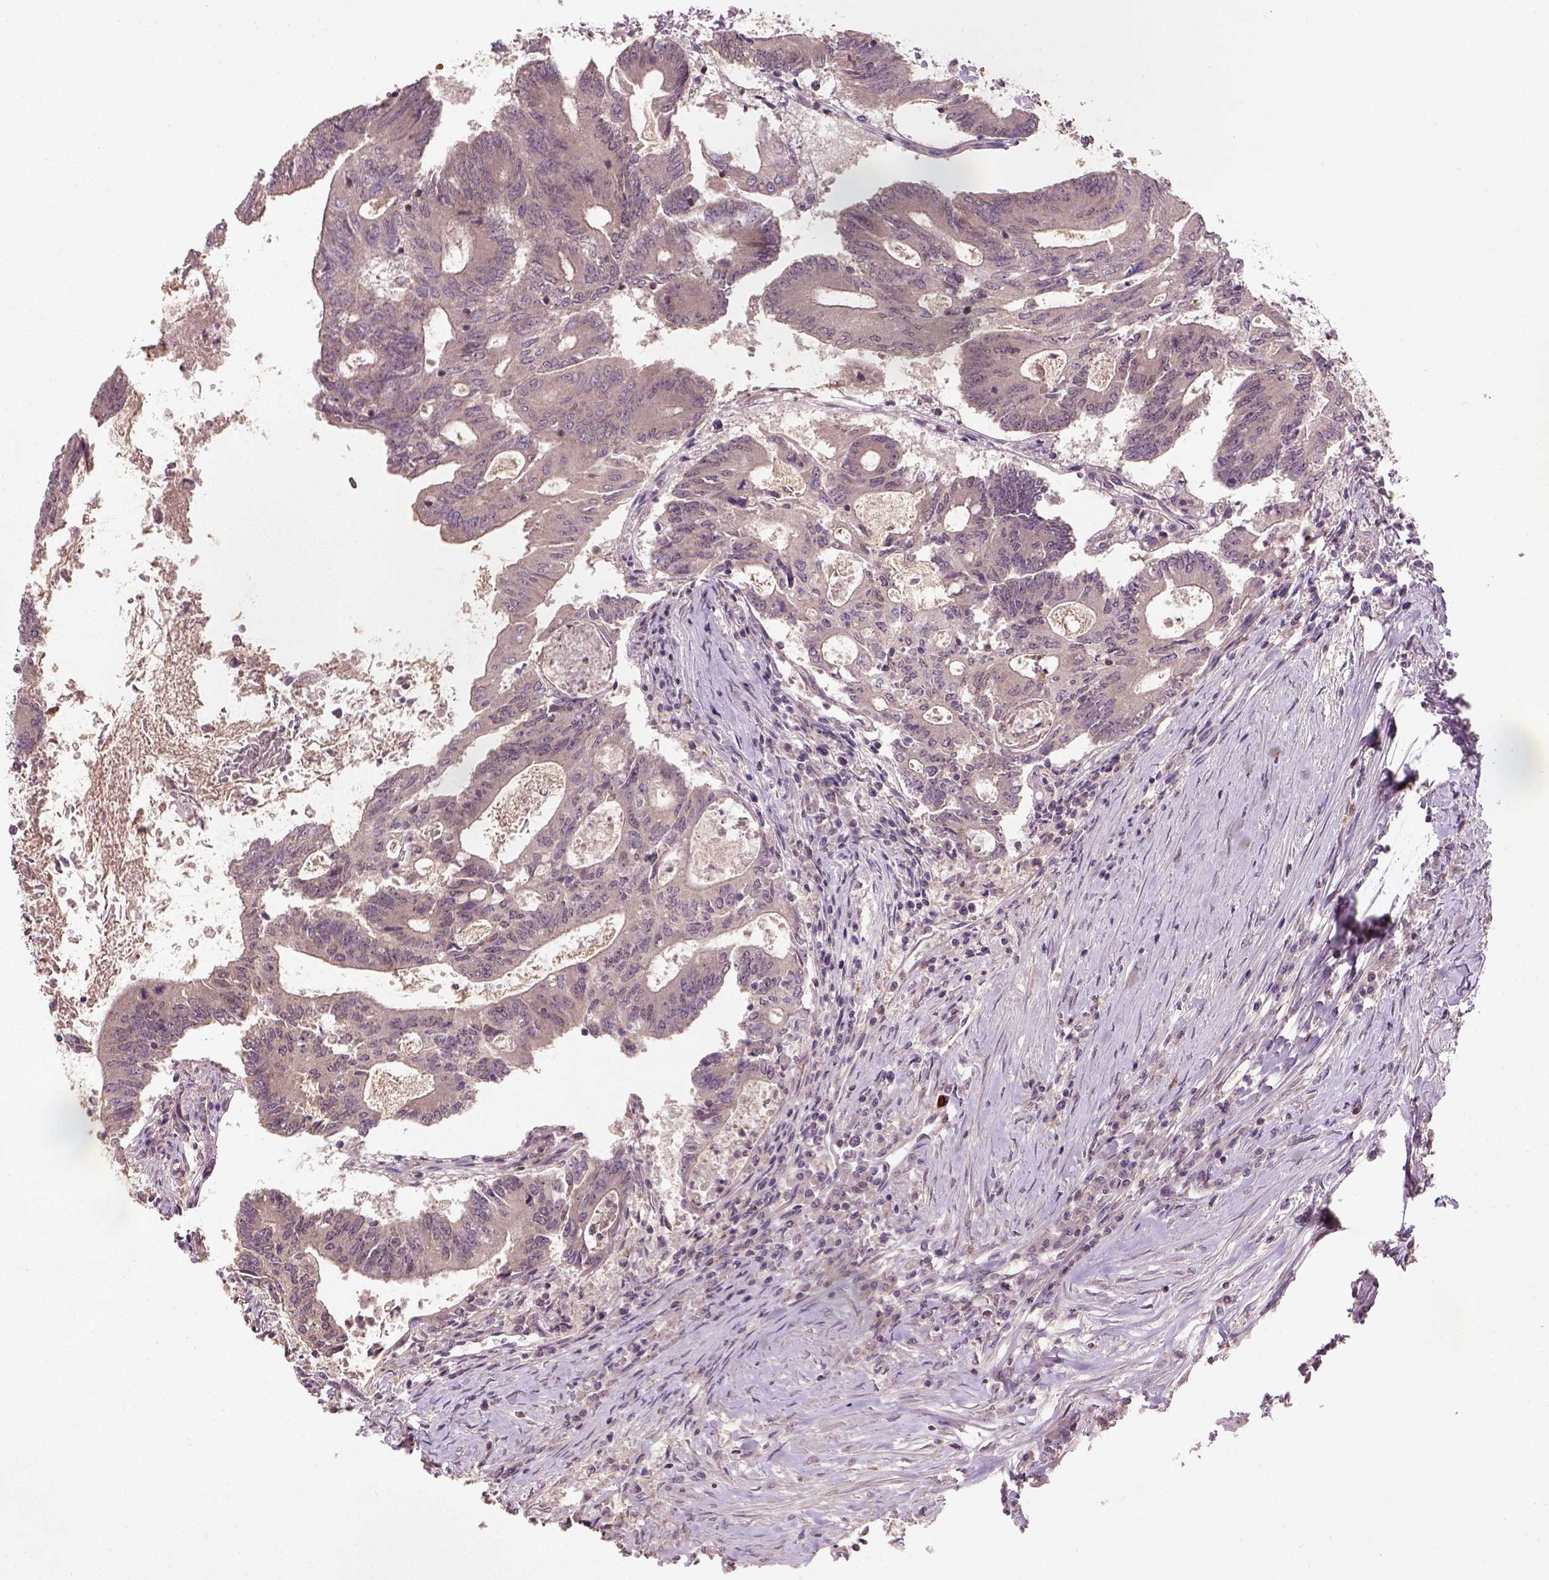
{"staining": {"intensity": "weak", "quantity": ">75%", "location": "cytoplasmic/membranous"}, "tissue": "colorectal cancer", "cell_type": "Tumor cells", "image_type": "cancer", "snomed": [{"axis": "morphology", "description": "Adenocarcinoma, NOS"}, {"axis": "topography", "description": "Colon"}], "caption": "IHC staining of colorectal cancer (adenocarcinoma), which displays low levels of weak cytoplasmic/membranous staining in about >75% of tumor cells indicating weak cytoplasmic/membranous protein staining. The staining was performed using DAB (3,3'-diaminobenzidine) (brown) for protein detection and nuclei were counterstained in hematoxylin (blue).", "gene": "CAMKK1", "patient": {"sex": "female", "age": 70}}